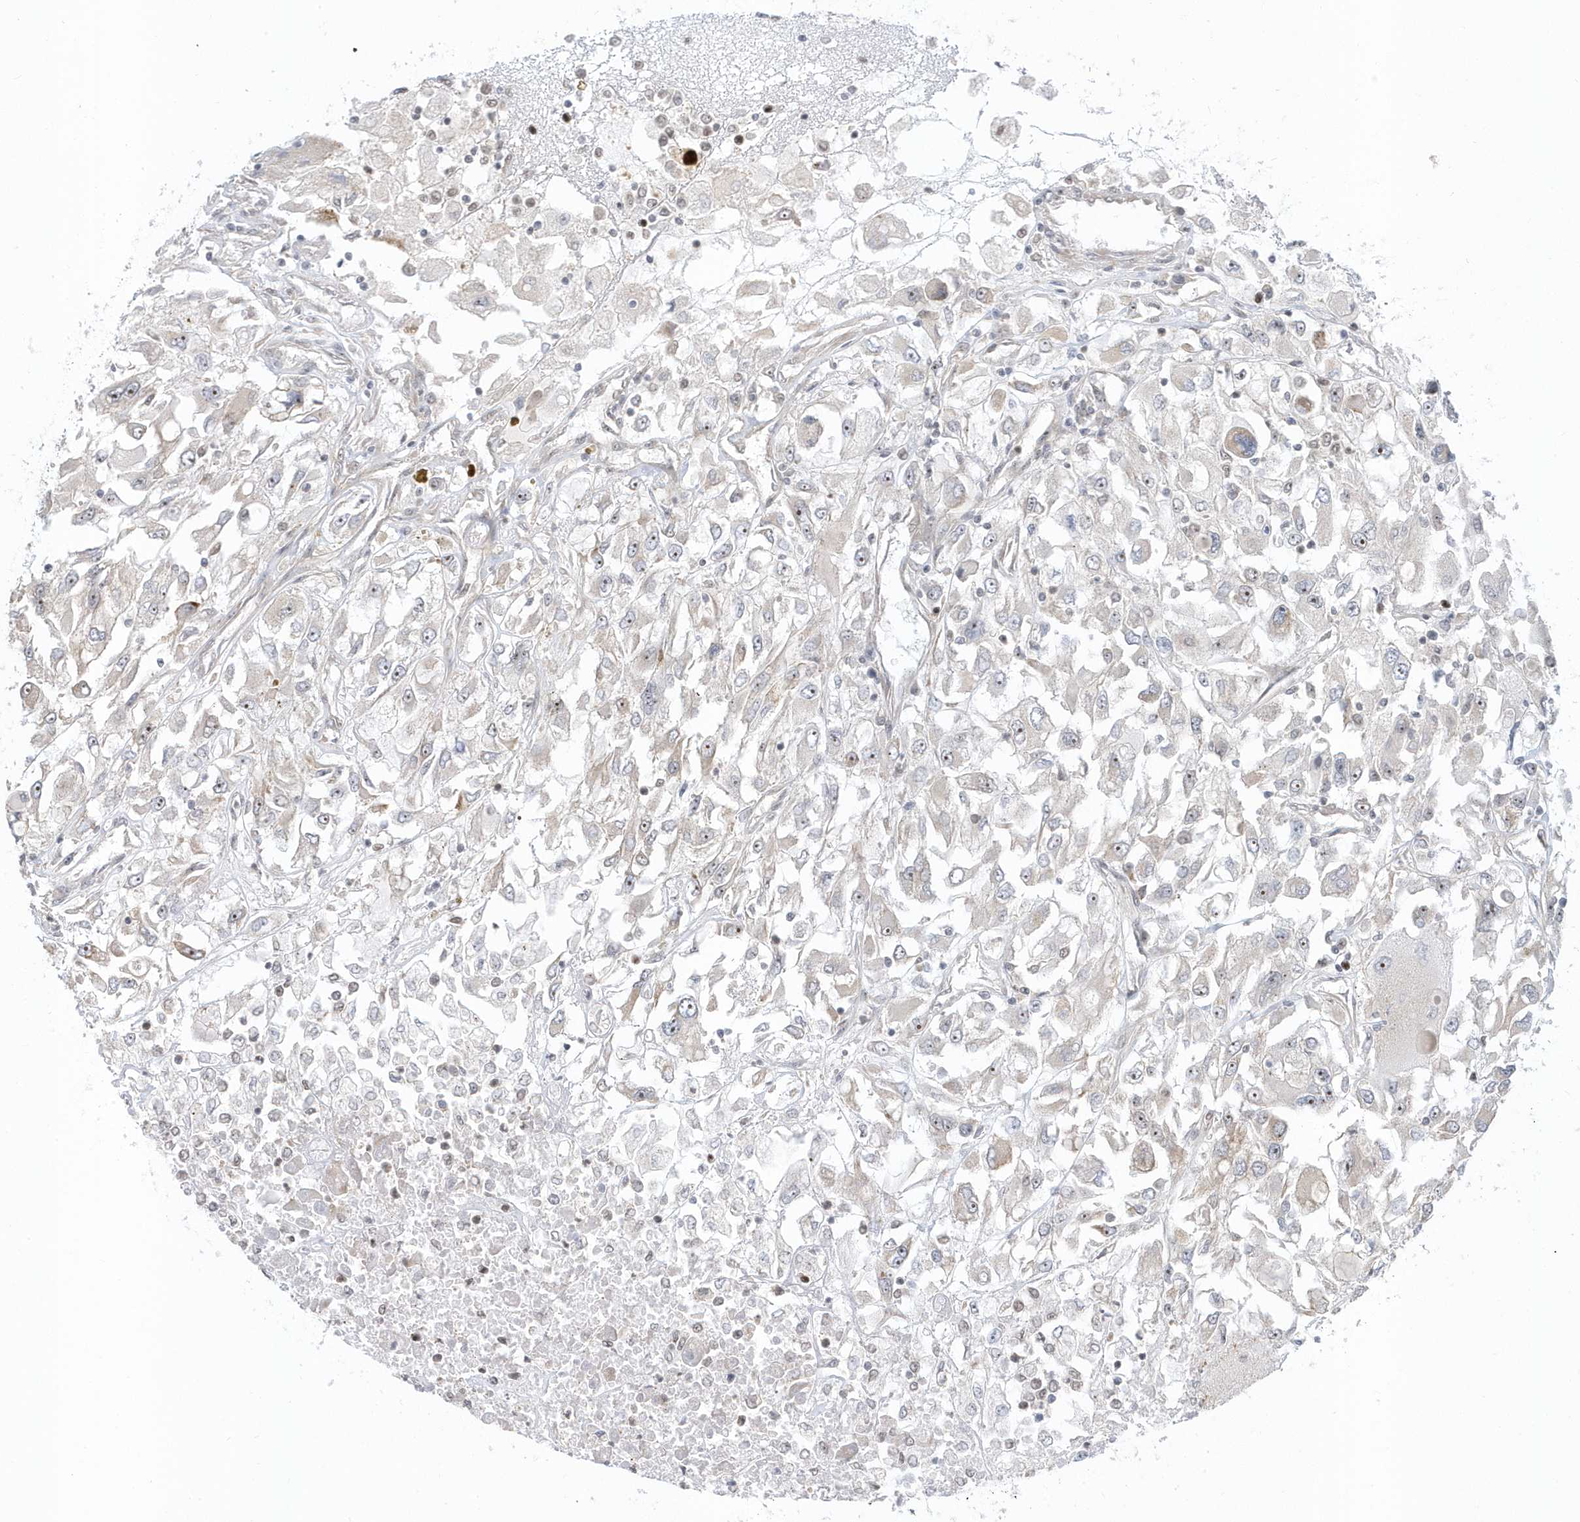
{"staining": {"intensity": "weak", "quantity": "<25%", "location": "nuclear"}, "tissue": "renal cancer", "cell_type": "Tumor cells", "image_type": "cancer", "snomed": [{"axis": "morphology", "description": "Adenocarcinoma, NOS"}, {"axis": "topography", "description": "Kidney"}], "caption": "Protein analysis of adenocarcinoma (renal) reveals no significant expression in tumor cells. (DAB immunohistochemistry with hematoxylin counter stain).", "gene": "ZNF740", "patient": {"sex": "female", "age": 52}}